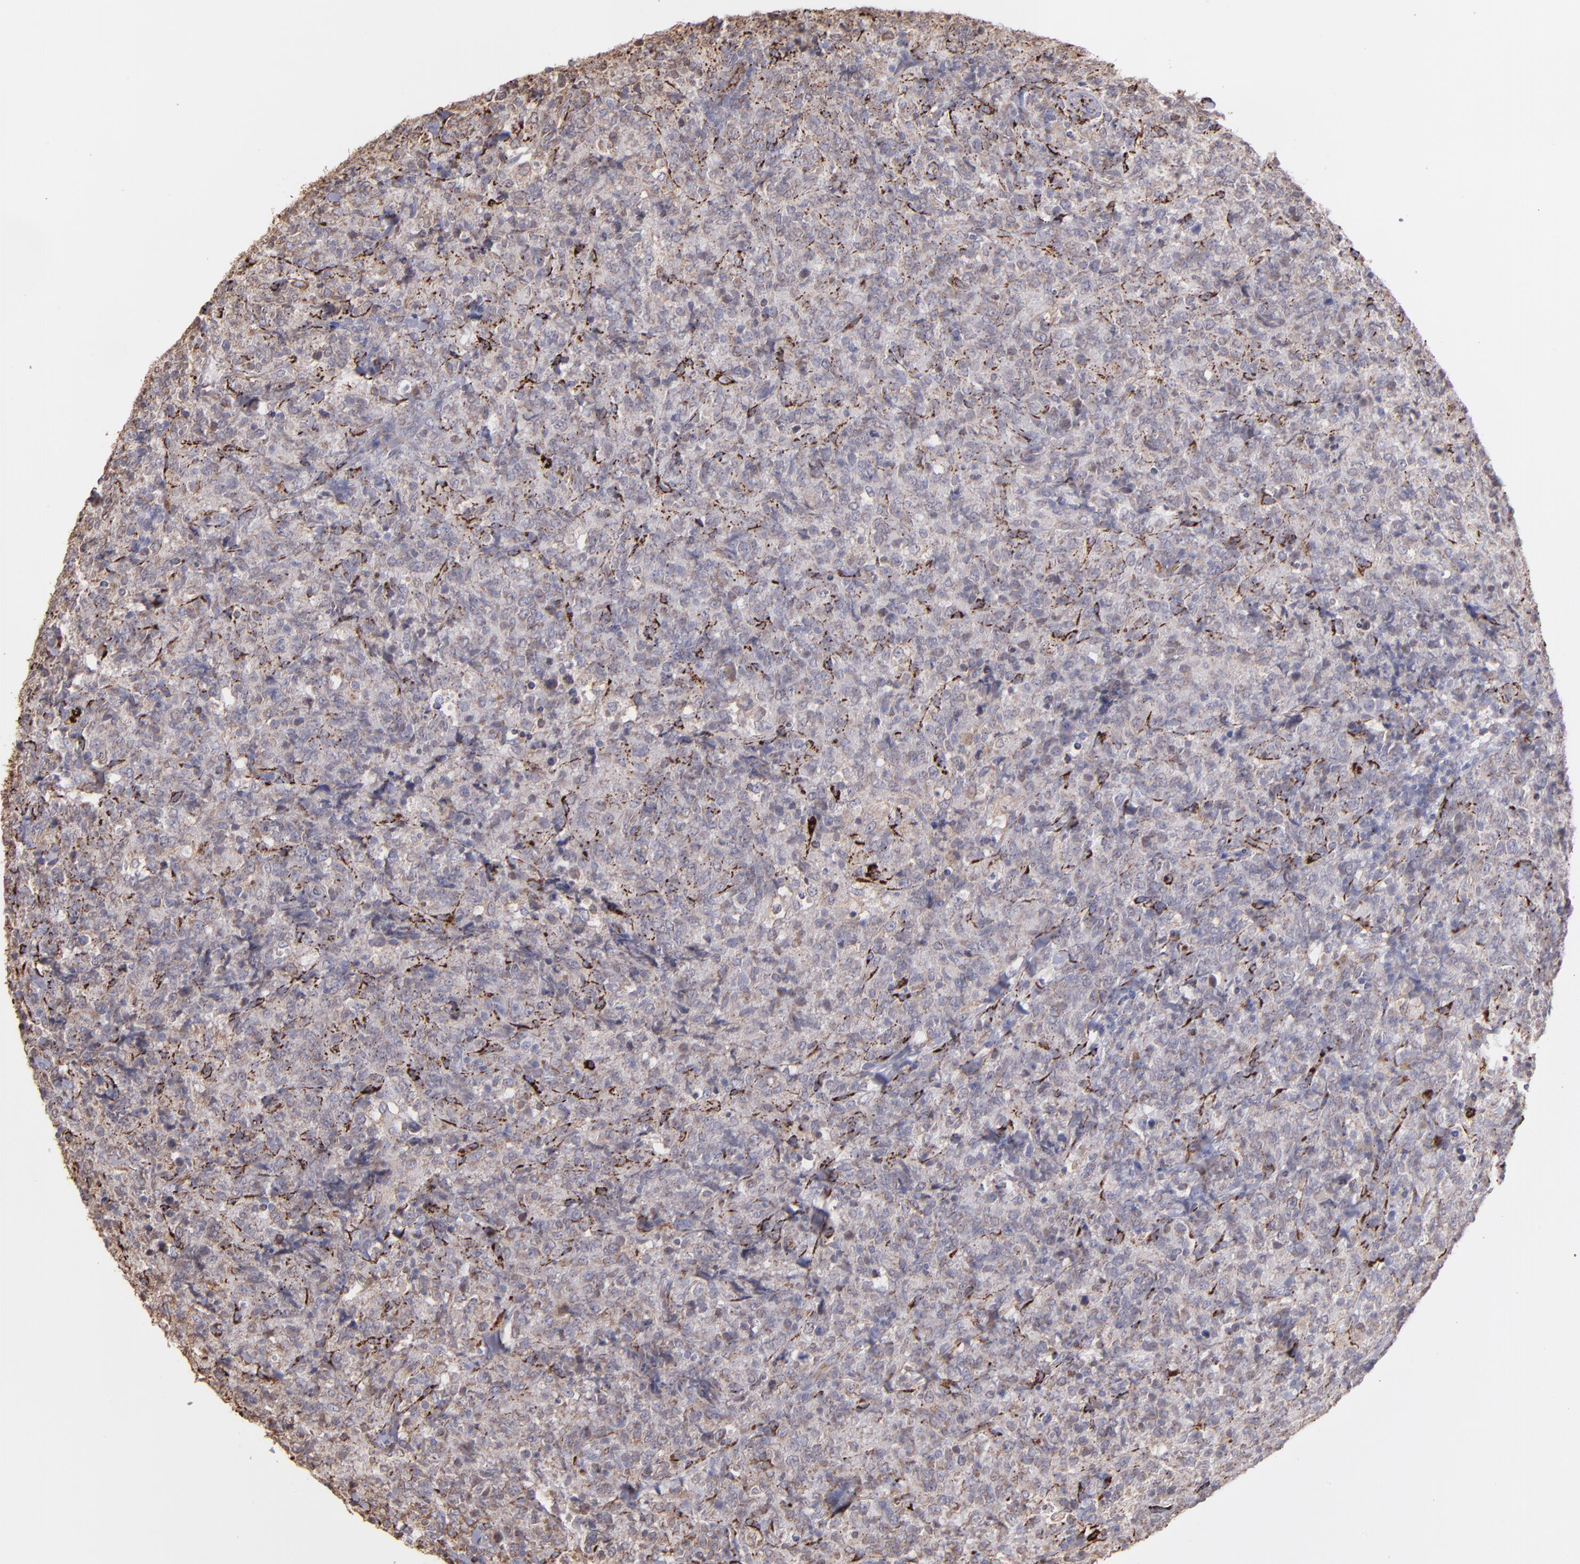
{"staining": {"intensity": "moderate", "quantity": "<25%", "location": "cytoplasmic/membranous"}, "tissue": "lymphoma", "cell_type": "Tumor cells", "image_type": "cancer", "snomed": [{"axis": "morphology", "description": "Malignant lymphoma, non-Hodgkin's type, High grade"}, {"axis": "topography", "description": "Tonsil"}], "caption": "Protein staining of malignant lymphoma, non-Hodgkin's type (high-grade) tissue reveals moderate cytoplasmic/membranous staining in approximately <25% of tumor cells. (Stains: DAB in brown, nuclei in blue, Microscopy: brightfield microscopy at high magnification).", "gene": "MAOB", "patient": {"sex": "female", "age": 36}}